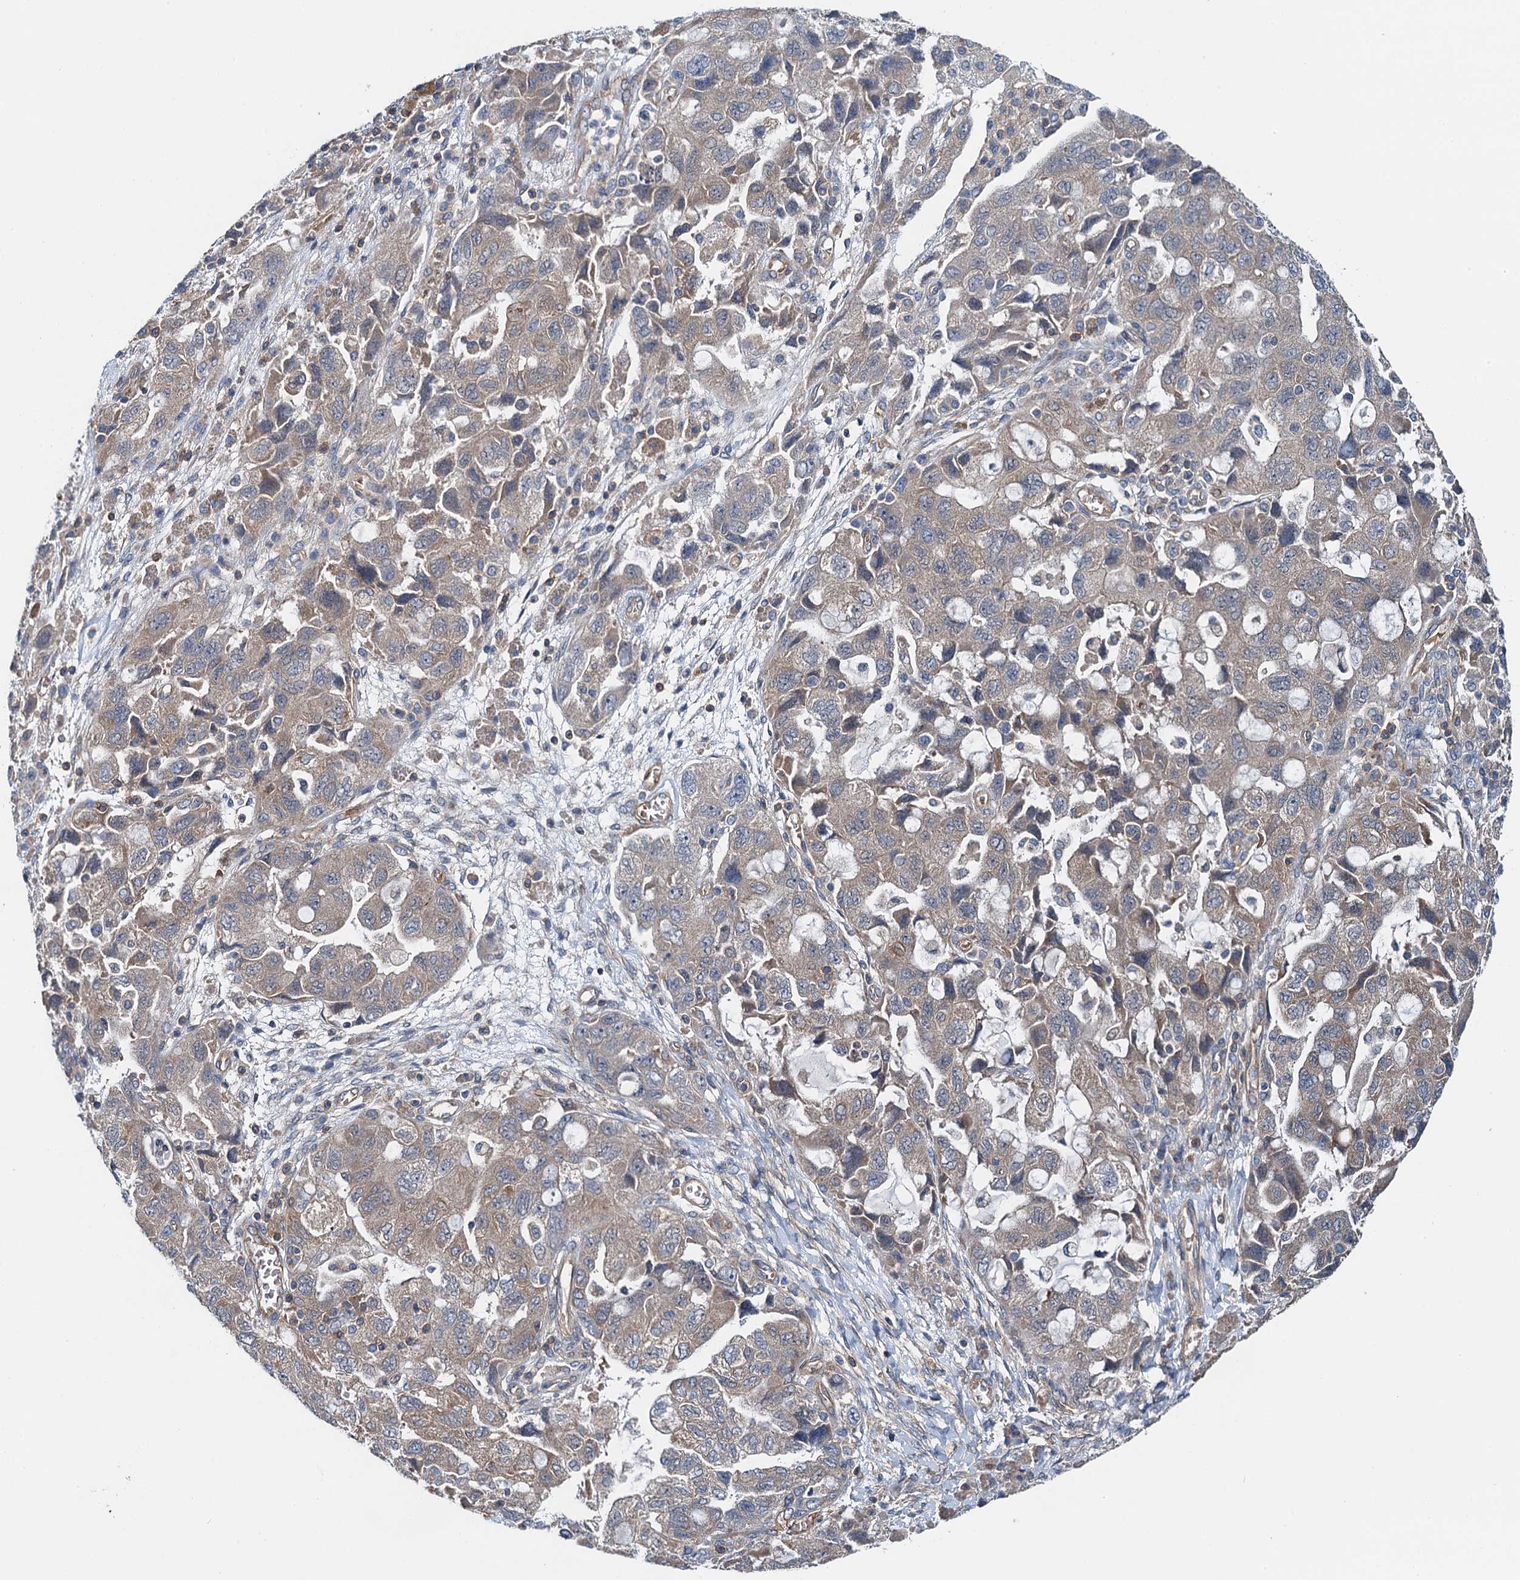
{"staining": {"intensity": "weak", "quantity": "25%-75%", "location": "cytoplasmic/membranous"}, "tissue": "ovarian cancer", "cell_type": "Tumor cells", "image_type": "cancer", "snomed": [{"axis": "morphology", "description": "Carcinoma, NOS"}, {"axis": "morphology", "description": "Cystadenocarcinoma, serous, NOS"}, {"axis": "topography", "description": "Ovary"}], "caption": "About 25%-75% of tumor cells in ovarian carcinoma display weak cytoplasmic/membranous protein staining as visualized by brown immunohistochemical staining.", "gene": "ROGDI", "patient": {"sex": "female", "age": 69}}